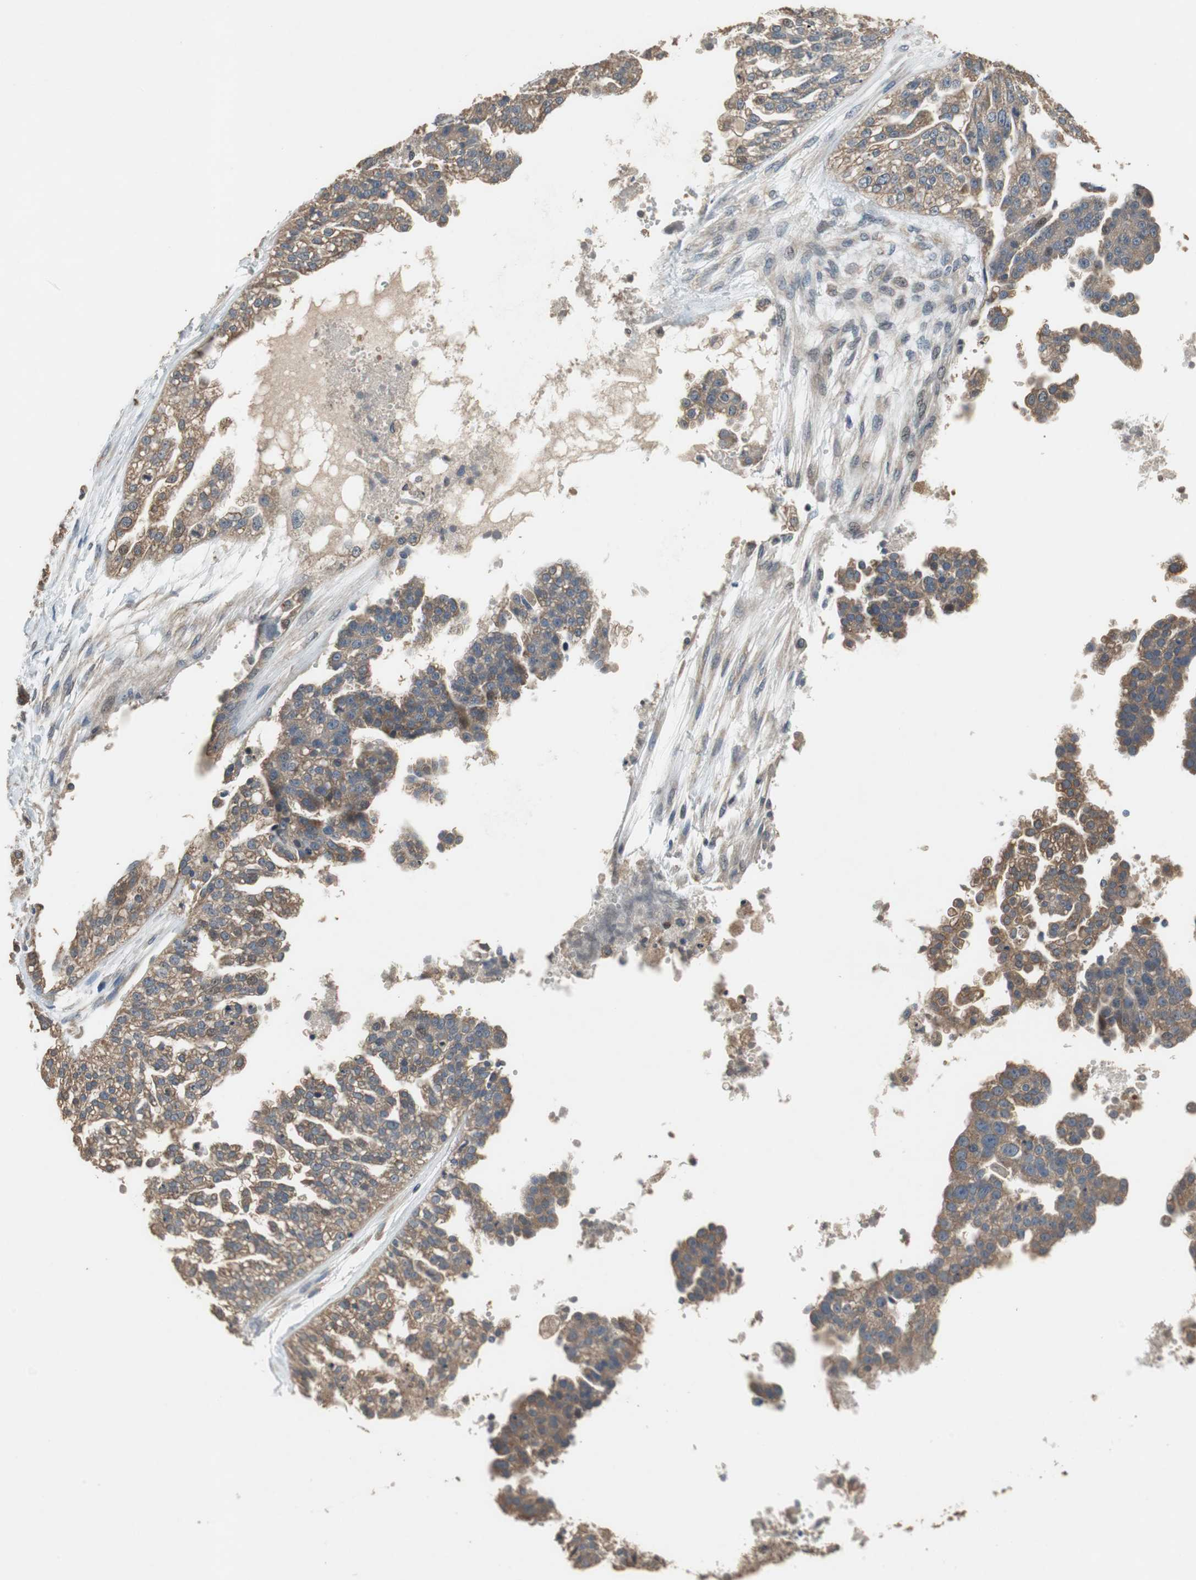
{"staining": {"intensity": "moderate", "quantity": ">75%", "location": "cytoplasmic/membranous"}, "tissue": "ovarian cancer", "cell_type": "Tumor cells", "image_type": "cancer", "snomed": [{"axis": "morphology", "description": "Carcinoma, NOS"}, {"axis": "topography", "description": "Soft tissue"}, {"axis": "topography", "description": "Ovary"}], "caption": "Ovarian carcinoma tissue exhibits moderate cytoplasmic/membranous expression in approximately >75% of tumor cells, visualized by immunohistochemistry.", "gene": "PI4KB", "patient": {"sex": "female", "age": 54}}